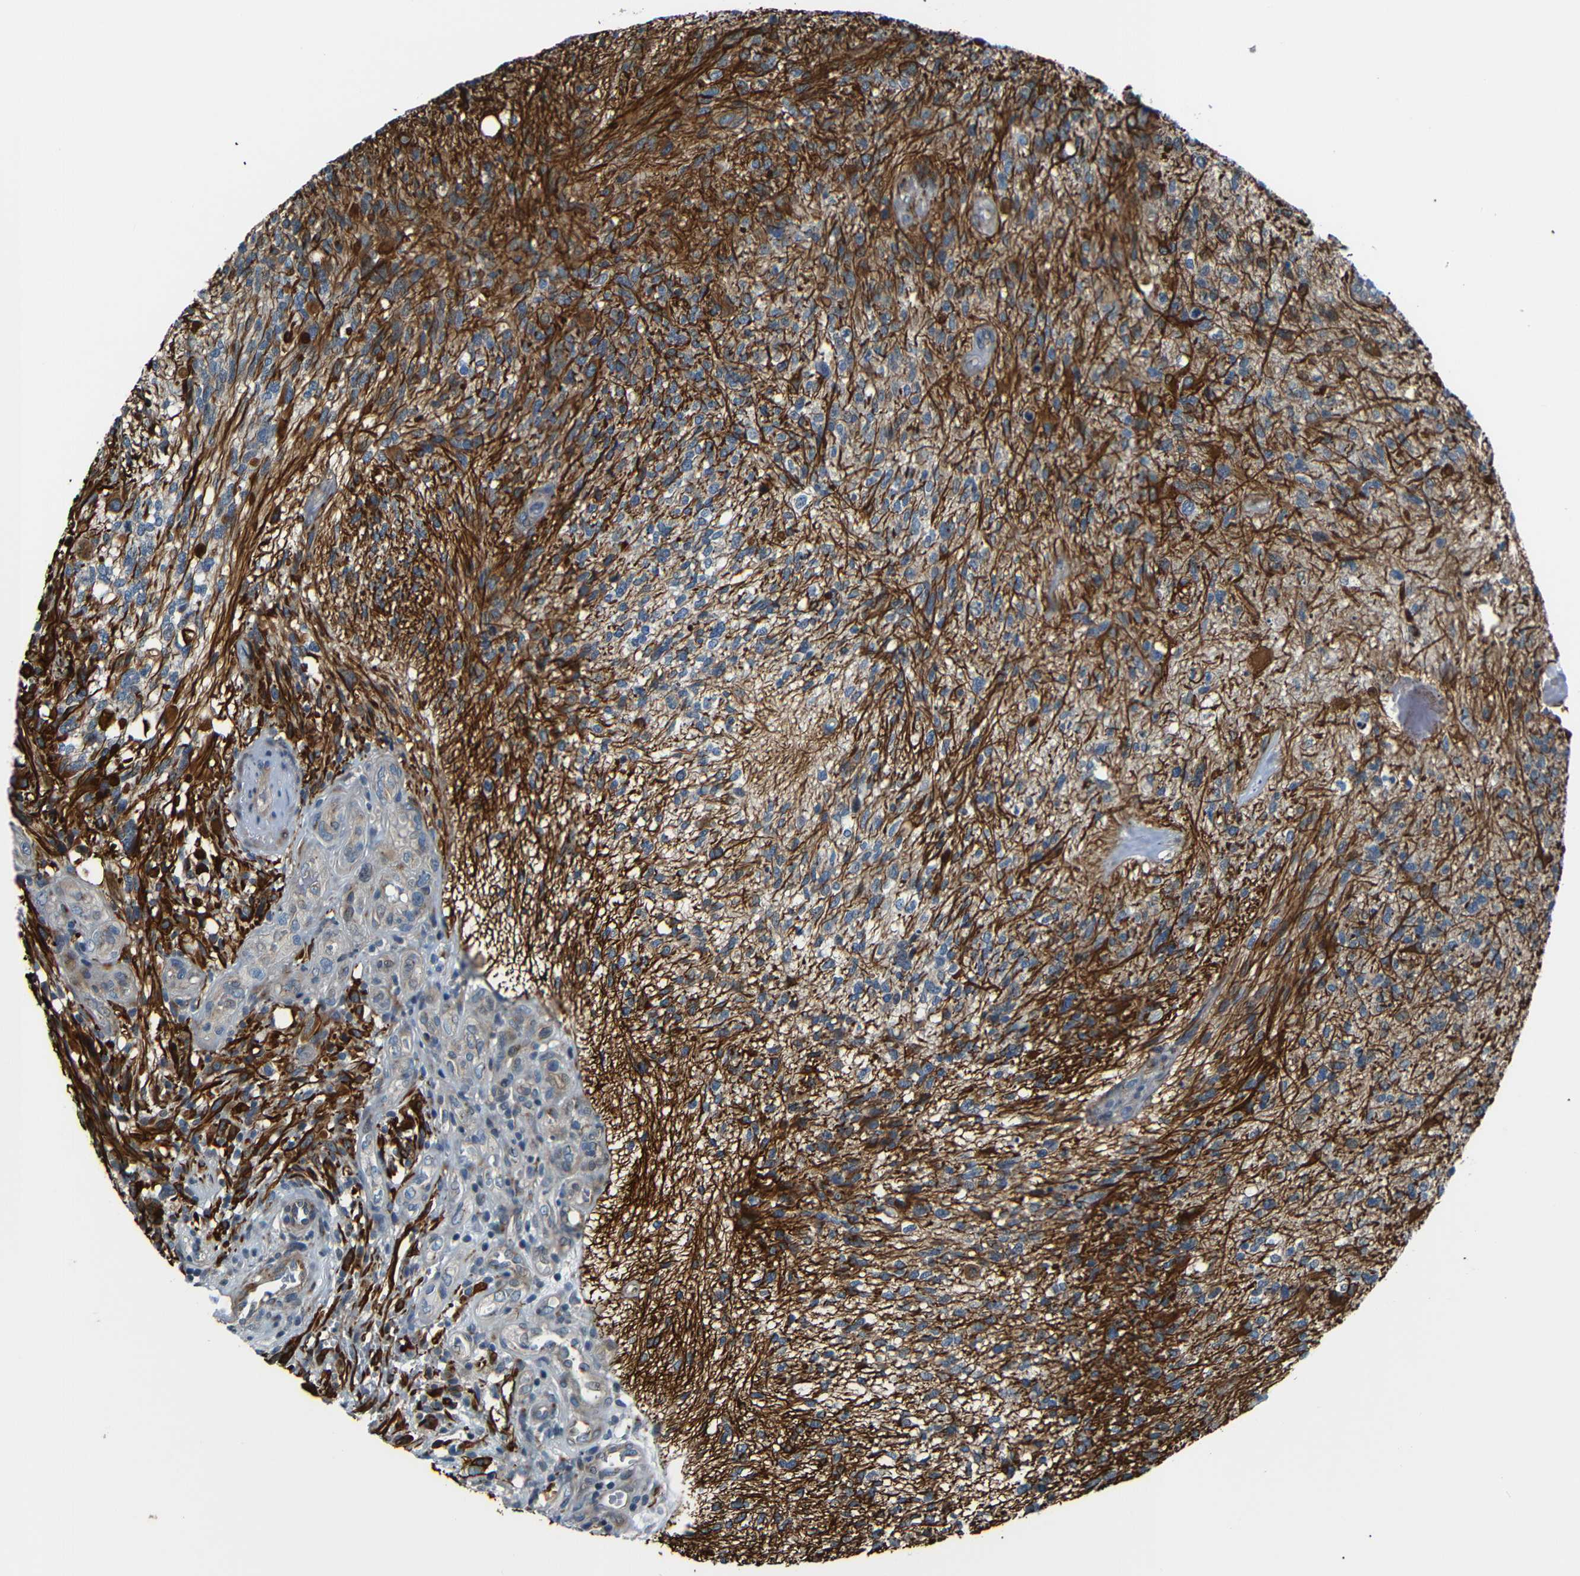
{"staining": {"intensity": "strong", "quantity": "25%-75%", "location": "cytoplasmic/membranous"}, "tissue": "glioma", "cell_type": "Tumor cells", "image_type": "cancer", "snomed": [{"axis": "morphology", "description": "Normal tissue, NOS"}, {"axis": "morphology", "description": "Glioma, malignant, High grade"}, {"axis": "topography", "description": "Cerebral cortex"}], "caption": "Tumor cells display high levels of strong cytoplasmic/membranous positivity in about 25%-75% of cells in human malignant glioma (high-grade).", "gene": "AKAP9", "patient": {"sex": "male", "age": 75}}